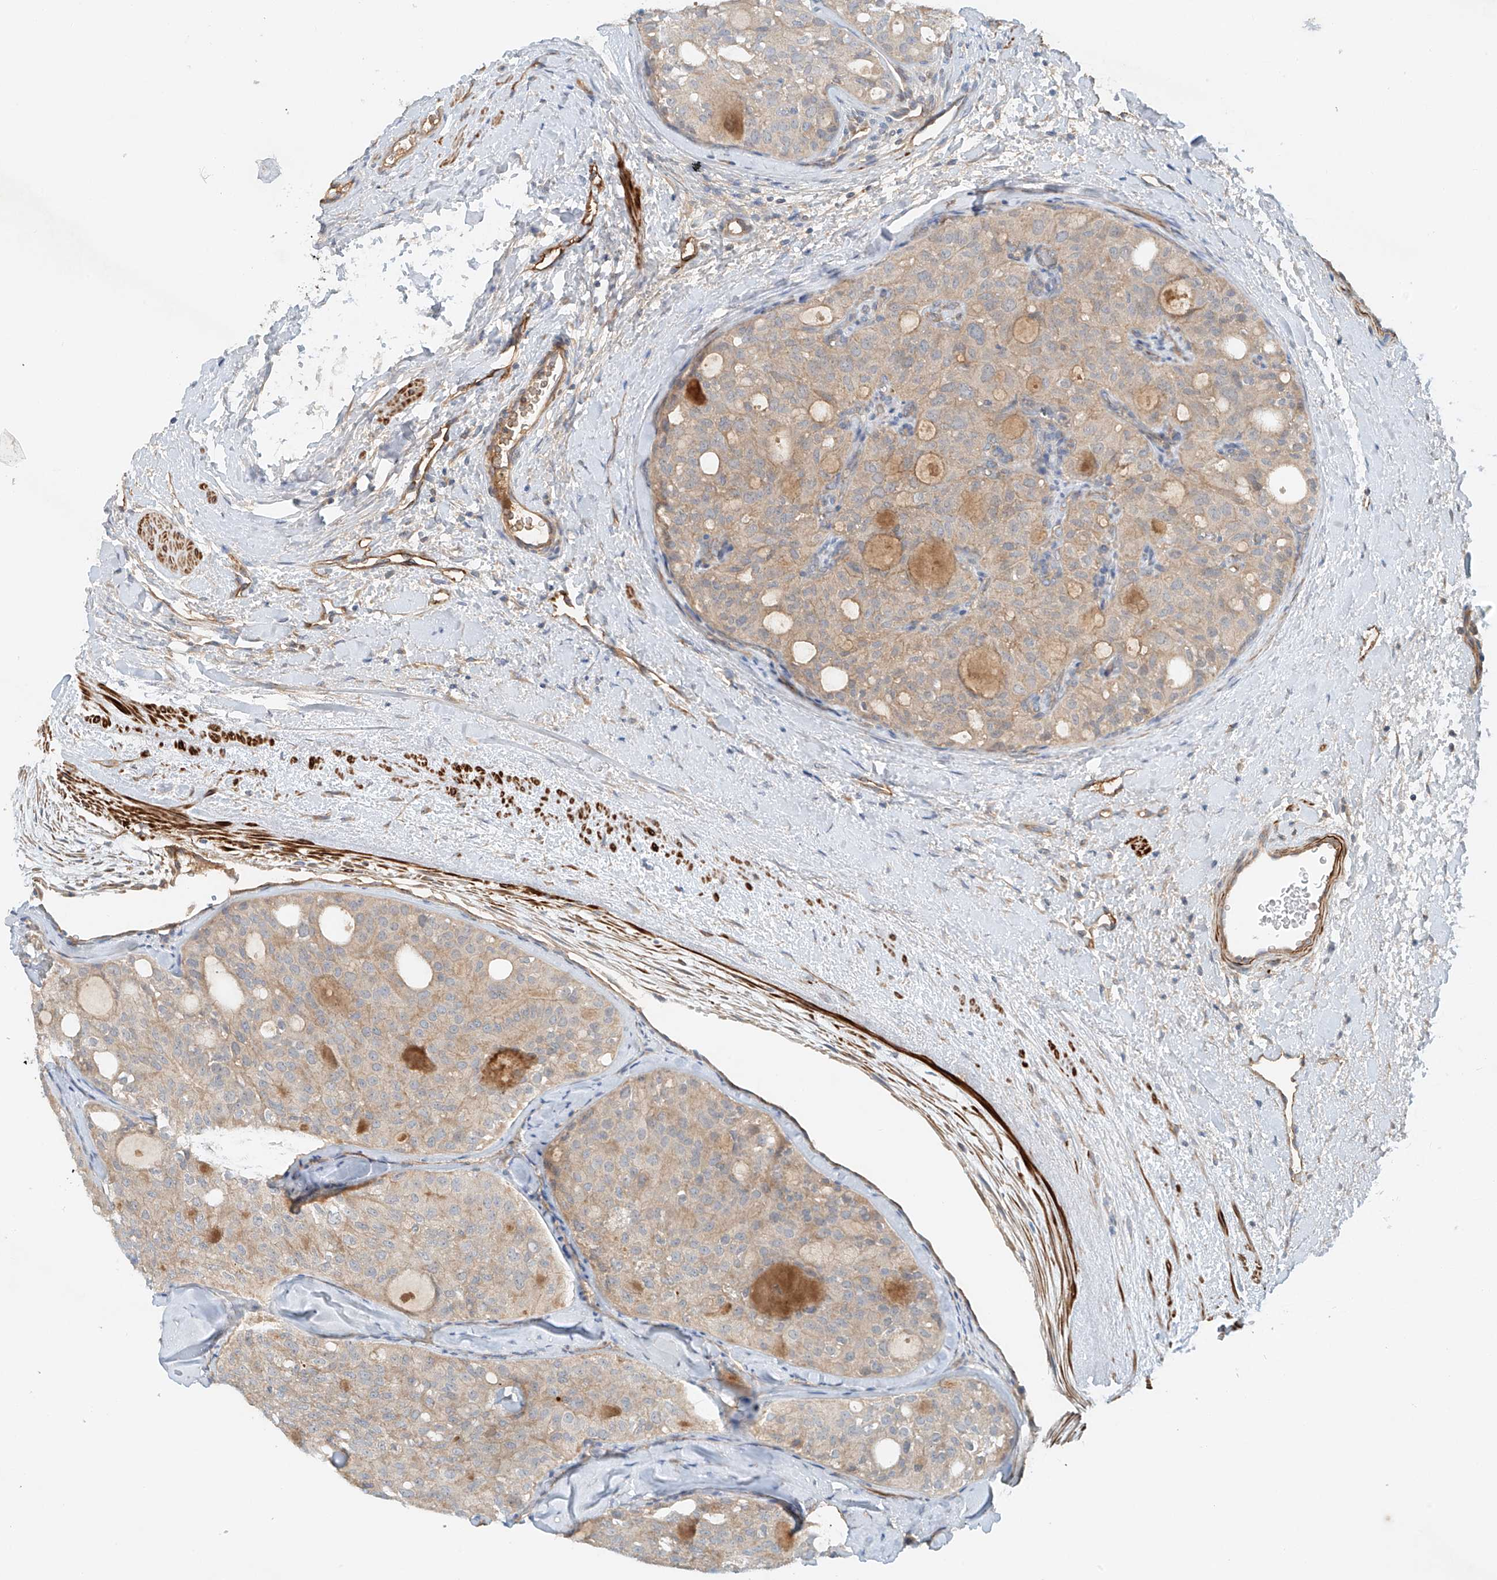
{"staining": {"intensity": "weak", "quantity": "<25%", "location": "cytoplasmic/membranous"}, "tissue": "thyroid cancer", "cell_type": "Tumor cells", "image_type": "cancer", "snomed": [{"axis": "morphology", "description": "Follicular adenoma carcinoma, NOS"}, {"axis": "topography", "description": "Thyroid gland"}], "caption": "High magnification brightfield microscopy of thyroid cancer stained with DAB (brown) and counterstained with hematoxylin (blue): tumor cells show no significant expression.", "gene": "LYRM9", "patient": {"sex": "male", "age": 75}}